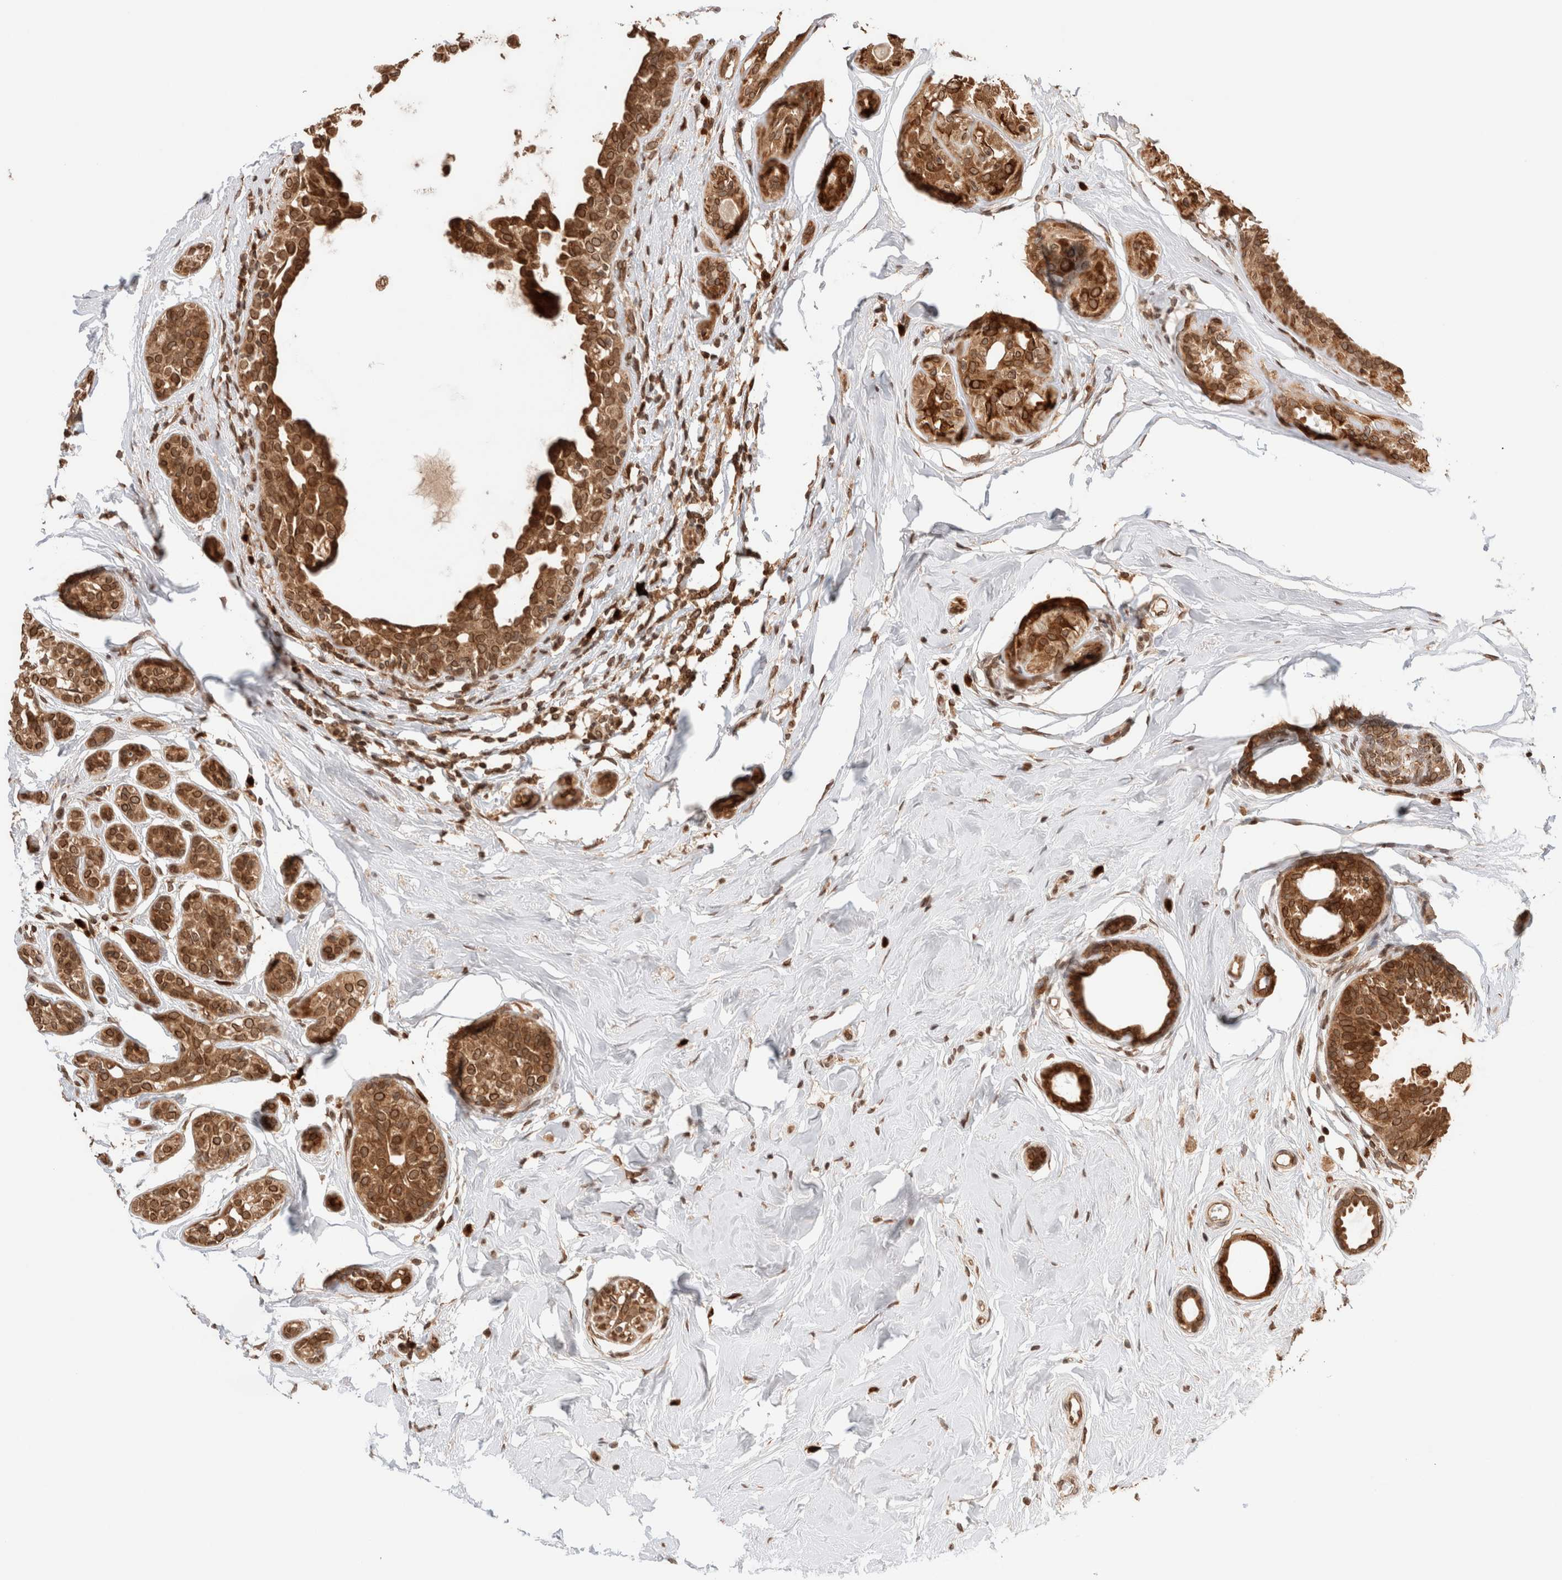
{"staining": {"intensity": "strong", "quantity": ">75%", "location": "cytoplasmic/membranous,nuclear"}, "tissue": "breast cancer", "cell_type": "Tumor cells", "image_type": "cancer", "snomed": [{"axis": "morphology", "description": "Duct carcinoma"}, {"axis": "topography", "description": "Breast"}], "caption": "Infiltrating ductal carcinoma (breast) was stained to show a protein in brown. There is high levels of strong cytoplasmic/membranous and nuclear staining in approximately >75% of tumor cells.", "gene": "TPR", "patient": {"sex": "female", "age": 55}}